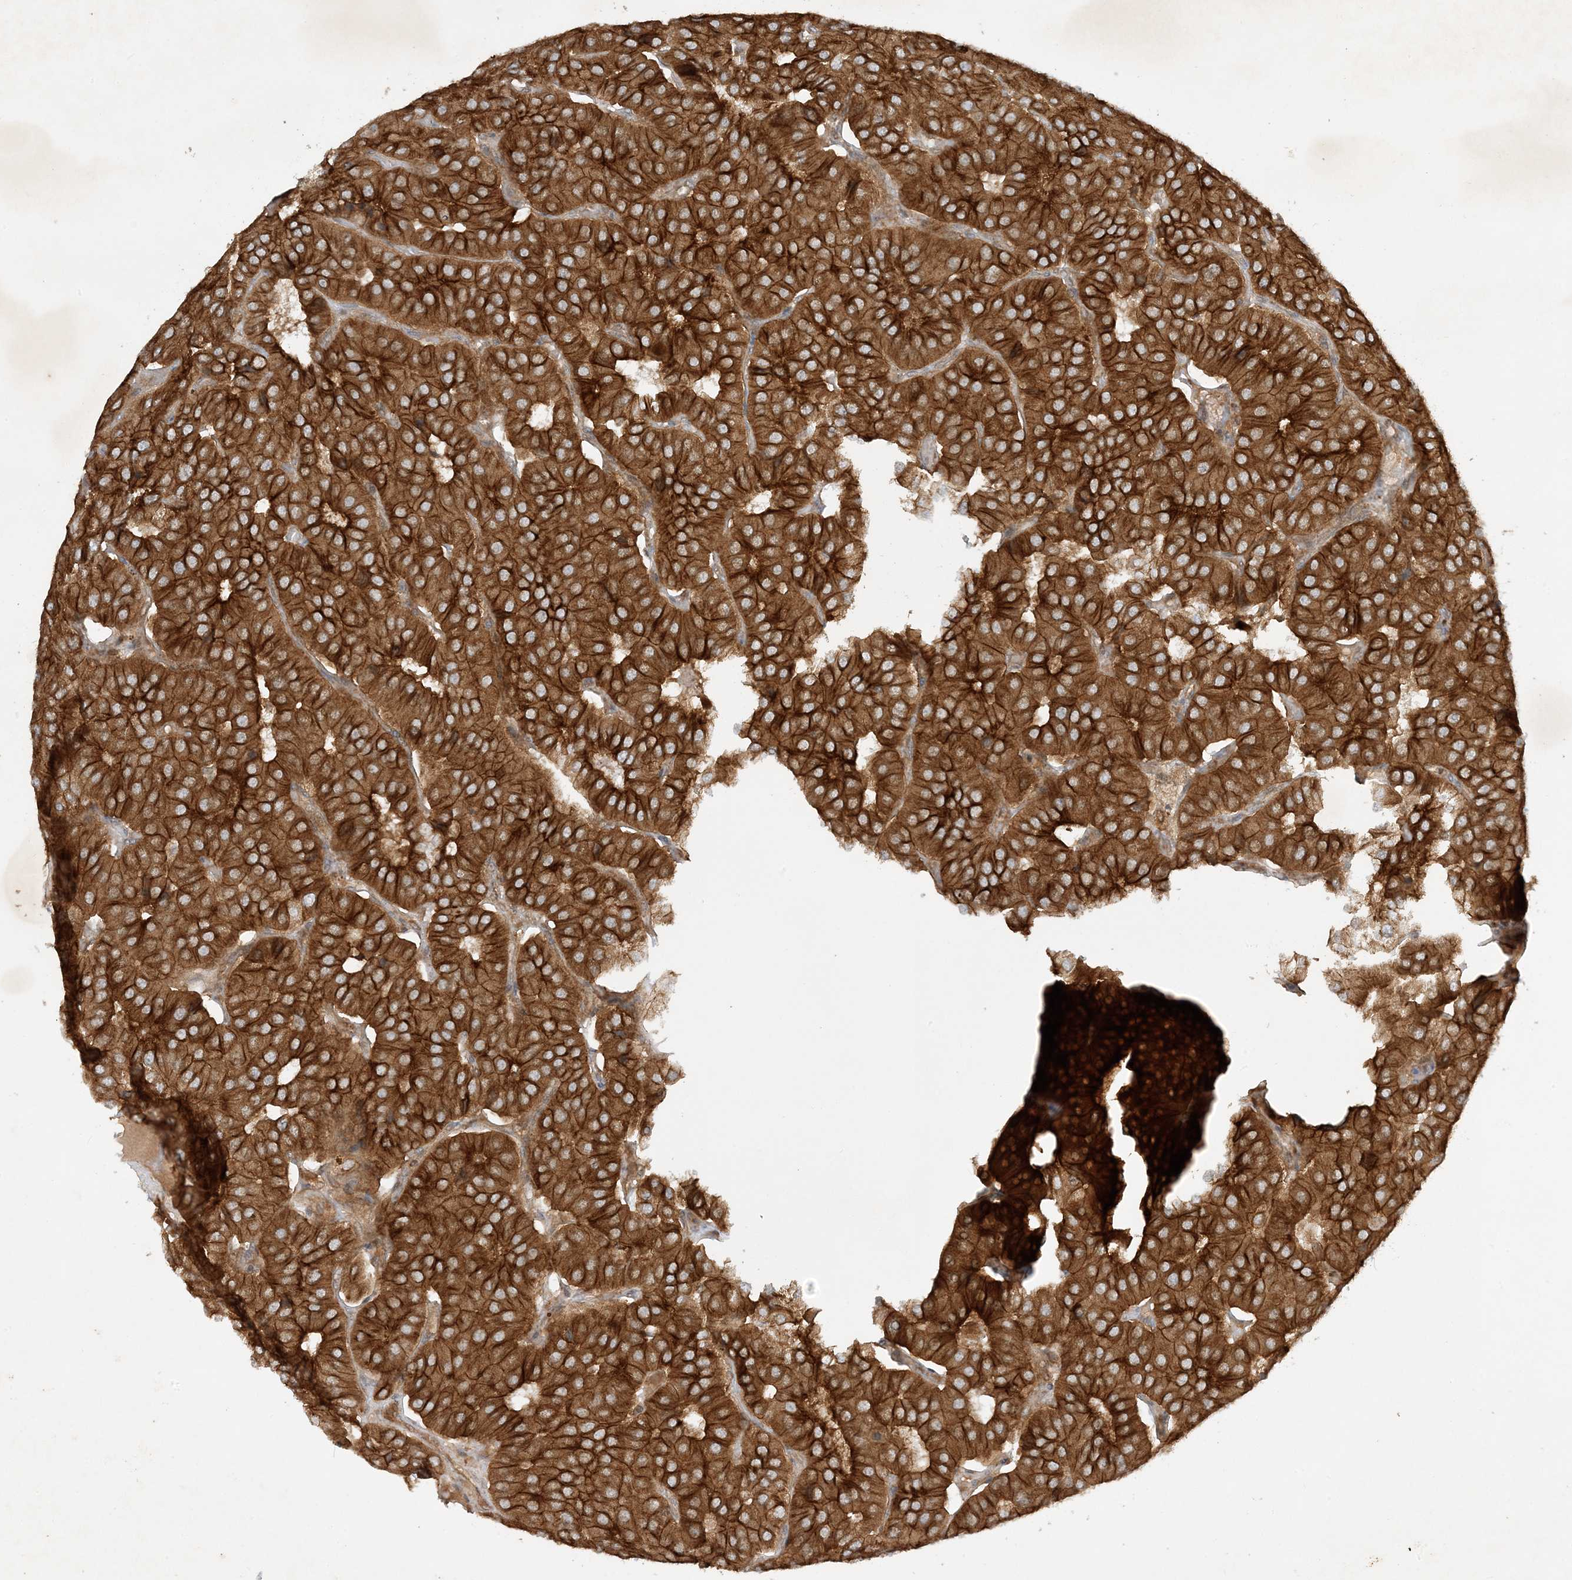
{"staining": {"intensity": "strong", "quantity": ">75%", "location": "cytoplasmic/membranous"}, "tissue": "parathyroid gland", "cell_type": "Glandular cells", "image_type": "normal", "snomed": [{"axis": "morphology", "description": "Normal tissue, NOS"}, {"axis": "morphology", "description": "Adenoma, NOS"}, {"axis": "topography", "description": "Parathyroid gland"}], "caption": "Strong cytoplasmic/membranous protein positivity is identified in approximately >75% of glandular cells in parathyroid gland.", "gene": "XRN1", "patient": {"sex": "female", "age": 86}}